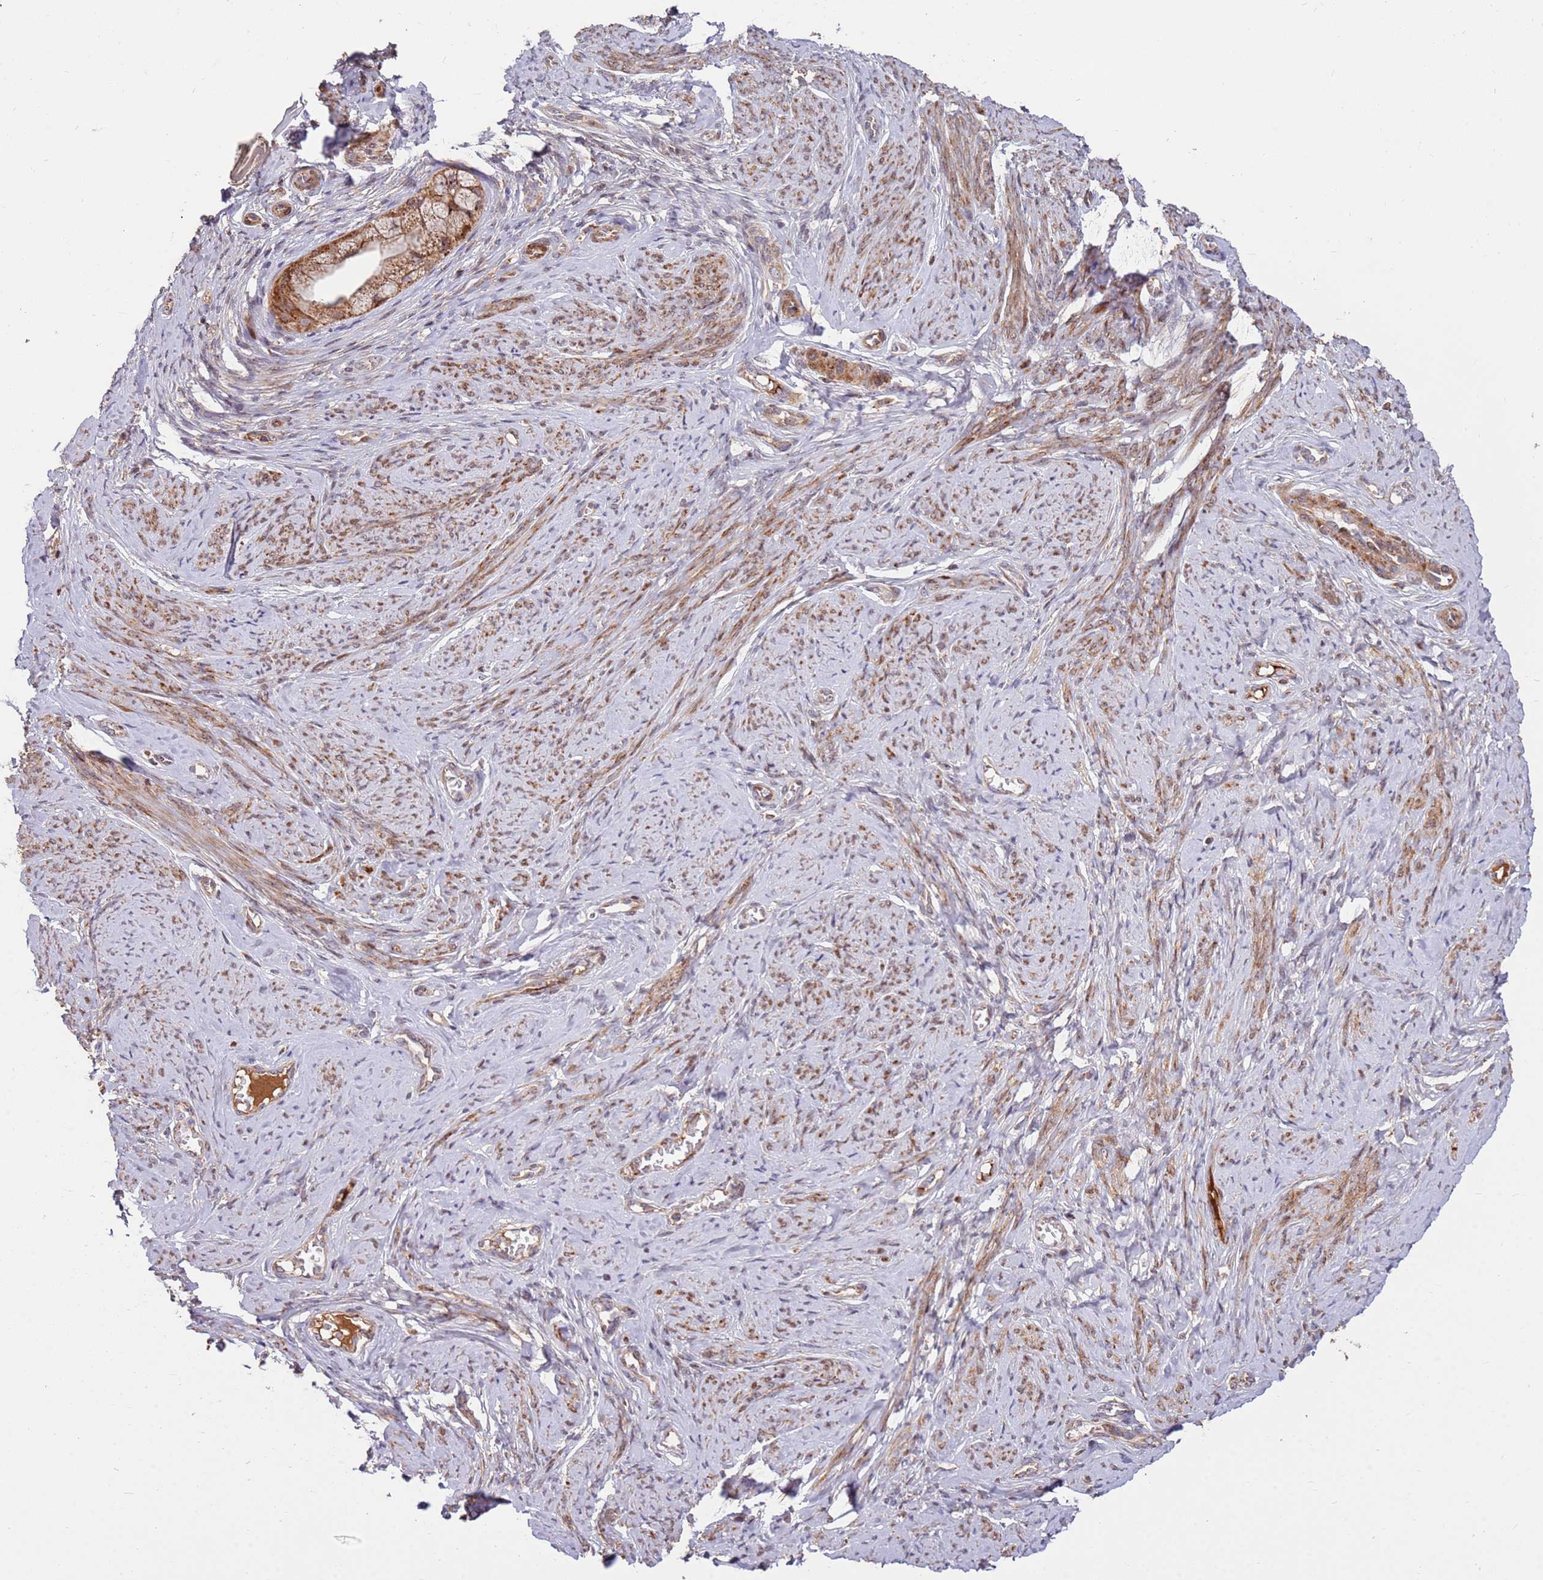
{"staining": {"intensity": "moderate", "quantity": ">75%", "location": "cytoplasmic/membranous,nuclear"}, "tissue": "cervix", "cell_type": "Glandular cells", "image_type": "normal", "snomed": [{"axis": "morphology", "description": "Normal tissue, NOS"}, {"axis": "topography", "description": "Cervix"}], "caption": "About >75% of glandular cells in normal human cervix display moderate cytoplasmic/membranous,nuclear protein expression as visualized by brown immunohistochemical staining.", "gene": "KIF25", "patient": {"sex": "female", "age": 42}}